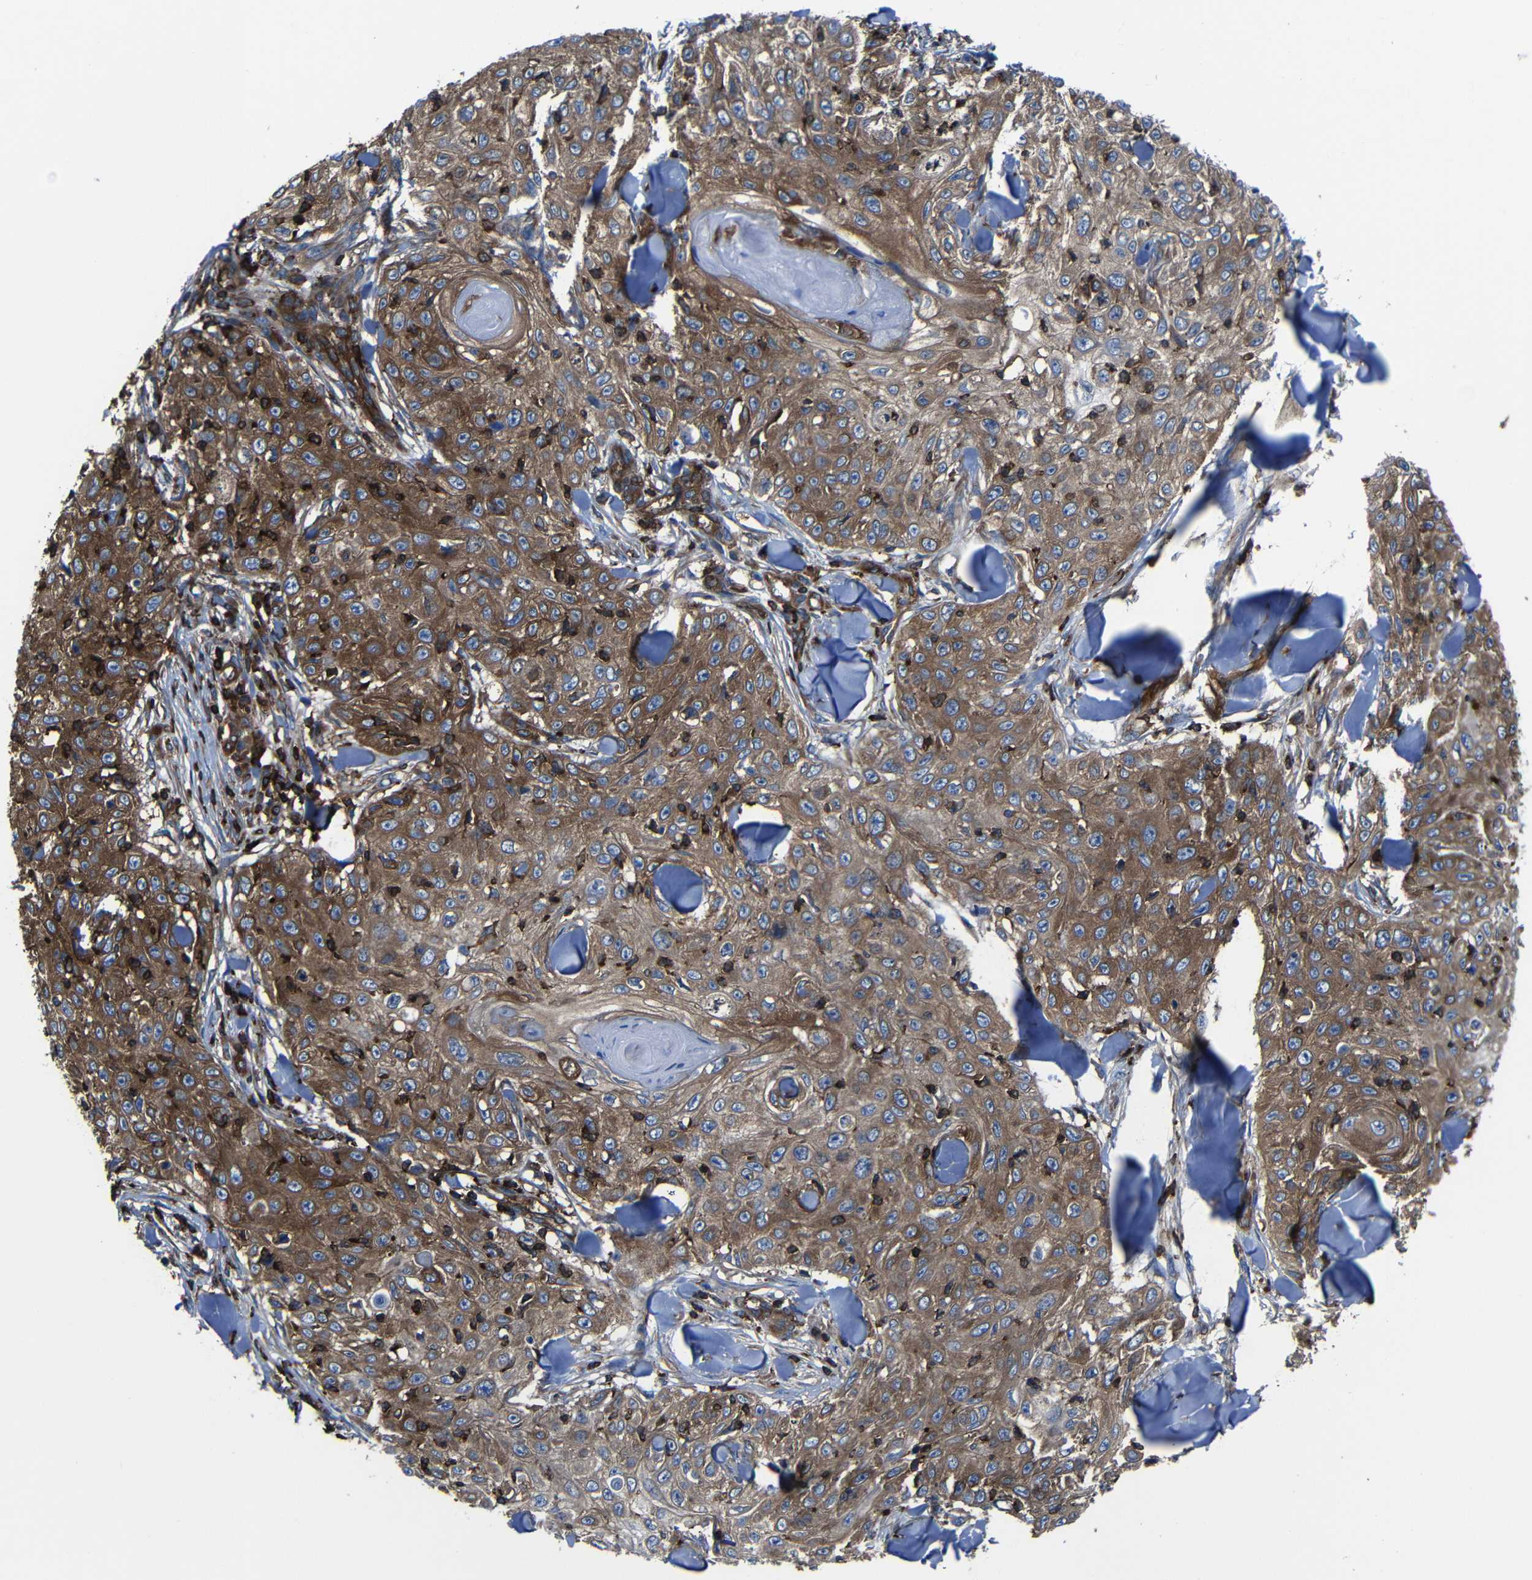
{"staining": {"intensity": "moderate", "quantity": ">75%", "location": "cytoplasmic/membranous"}, "tissue": "skin cancer", "cell_type": "Tumor cells", "image_type": "cancer", "snomed": [{"axis": "morphology", "description": "Squamous cell carcinoma, NOS"}, {"axis": "topography", "description": "Skin"}], "caption": "IHC micrograph of skin cancer stained for a protein (brown), which displays medium levels of moderate cytoplasmic/membranous expression in approximately >75% of tumor cells.", "gene": "ARHGEF1", "patient": {"sex": "male", "age": 86}}